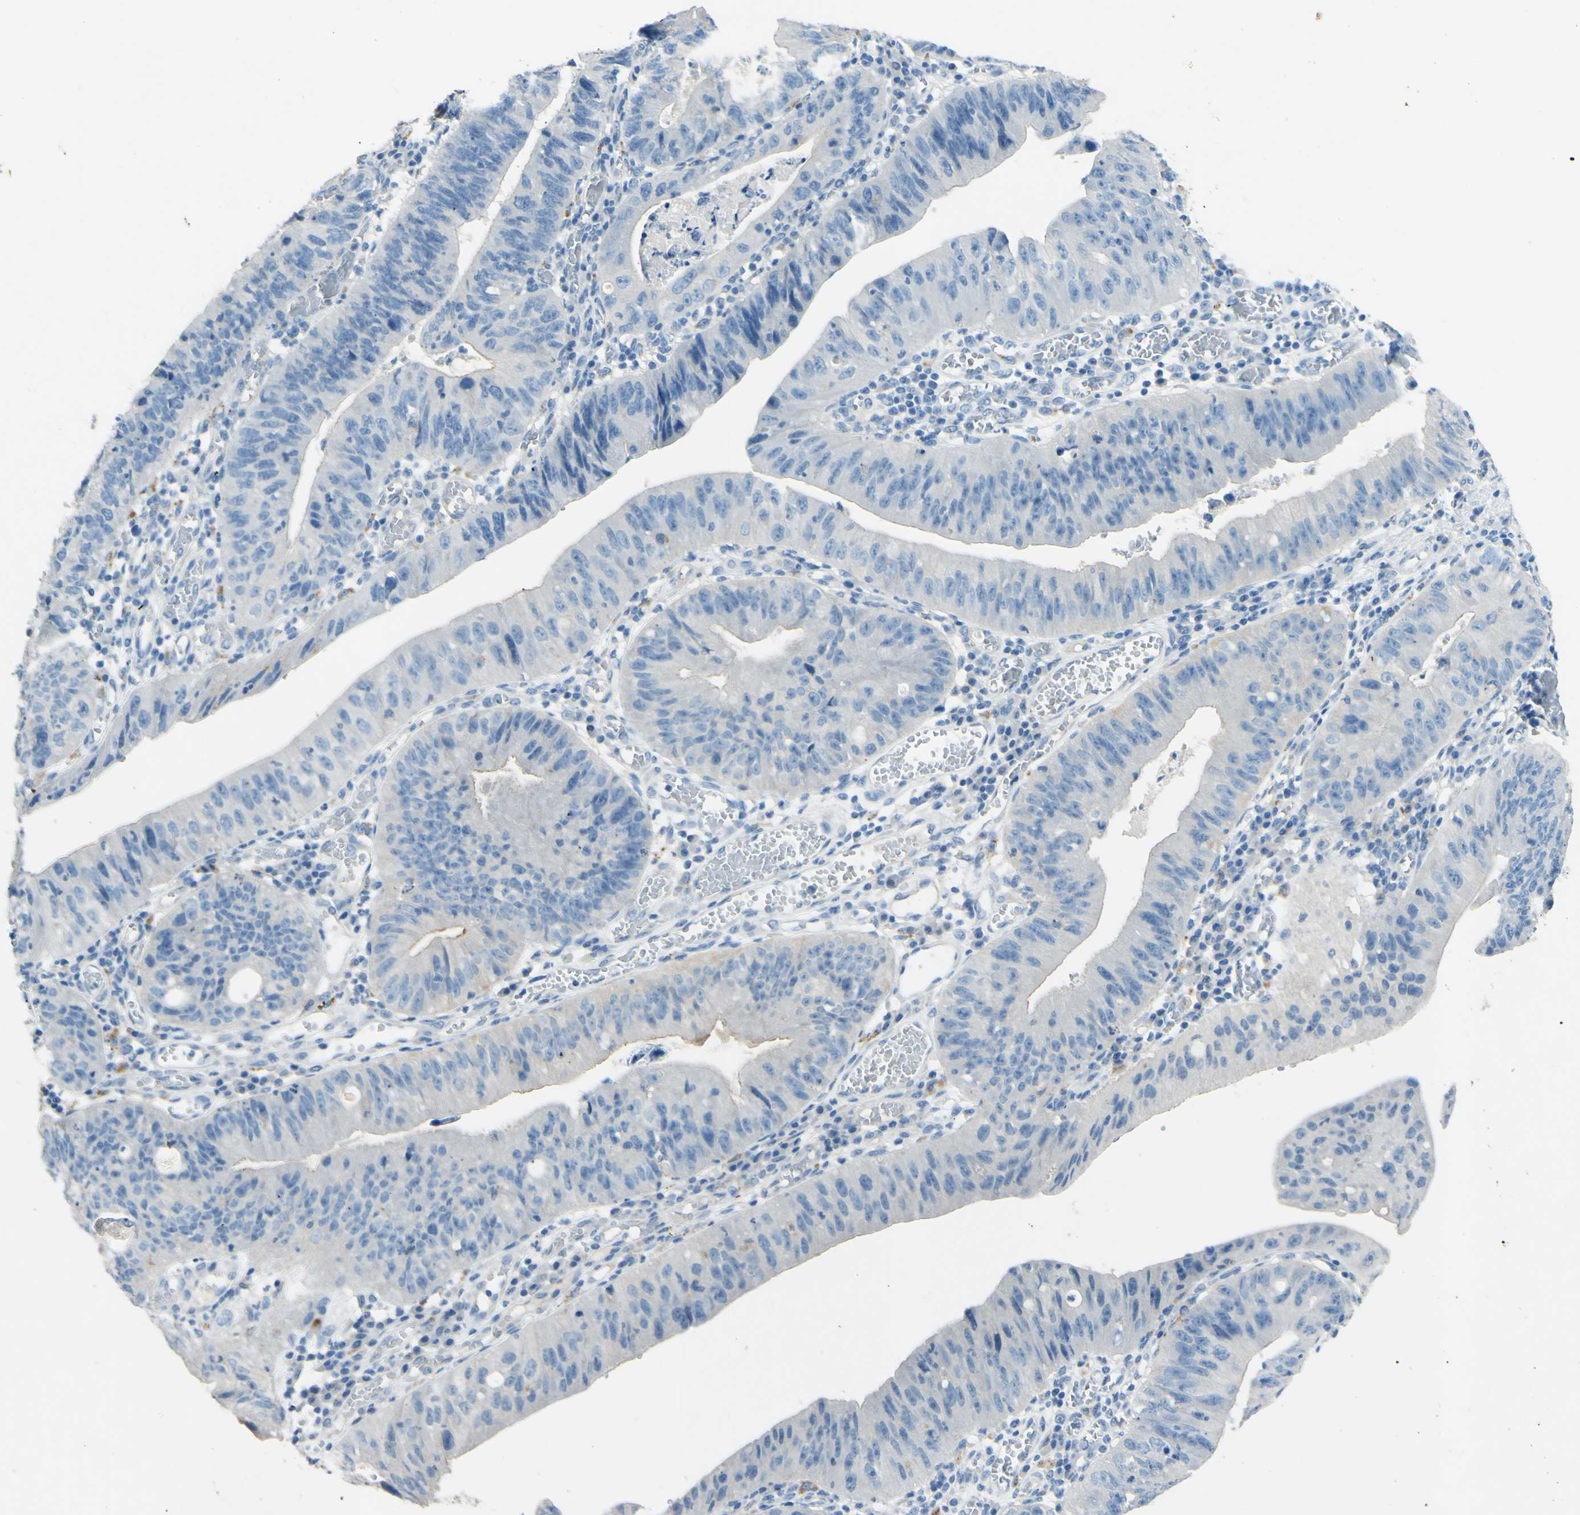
{"staining": {"intensity": "negative", "quantity": "none", "location": "none"}, "tissue": "stomach cancer", "cell_type": "Tumor cells", "image_type": "cancer", "snomed": [{"axis": "morphology", "description": "Adenocarcinoma, NOS"}, {"axis": "topography", "description": "Stomach"}], "caption": "A high-resolution photomicrograph shows immunohistochemistry (IHC) staining of adenocarcinoma (stomach), which shows no significant expression in tumor cells. (DAB (3,3'-diaminobenzidine) immunohistochemistry, high magnification).", "gene": "CDH10", "patient": {"sex": "male", "age": 59}}